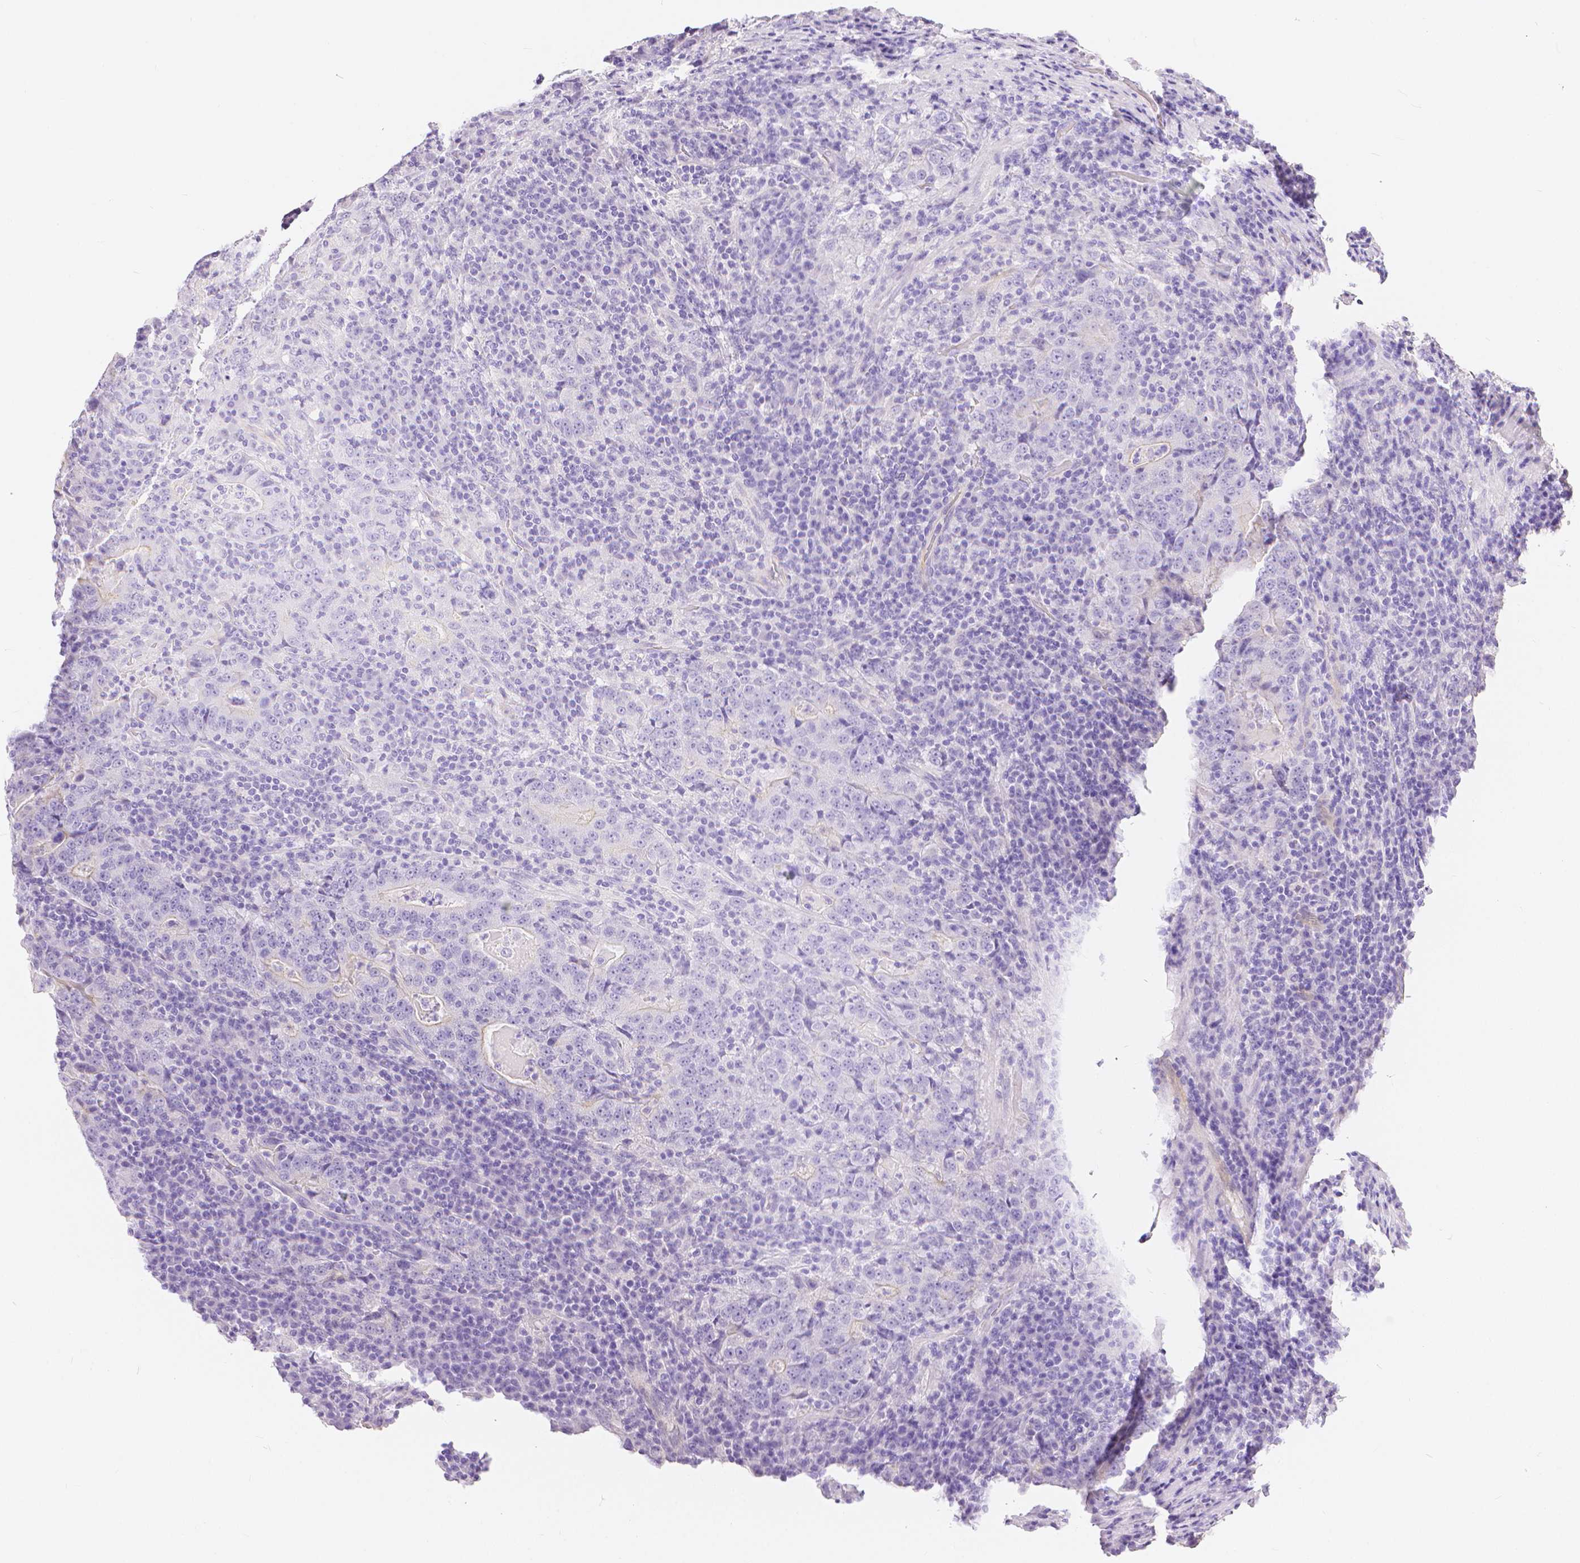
{"staining": {"intensity": "negative", "quantity": "none", "location": "none"}, "tissue": "stomach cancer", "cell_type": "Tumor cells", "image_type": "cancer", "snomed": [{"axis": "morphology", "description": "Normal tissue, NOS"}, {"axis": "morphology", "description": "Adenocarcinoma, NOS"}, {"axis": "topography", "description": "Stomach, upper"}, {"axis": "topography", "description": "Stomach"}], "caption": "Tumor cells show no significant protein expression in adenocarcinoma (stomach).", "gene": "SLC27A5", "patient": {"sex": "male", "age": 59}}